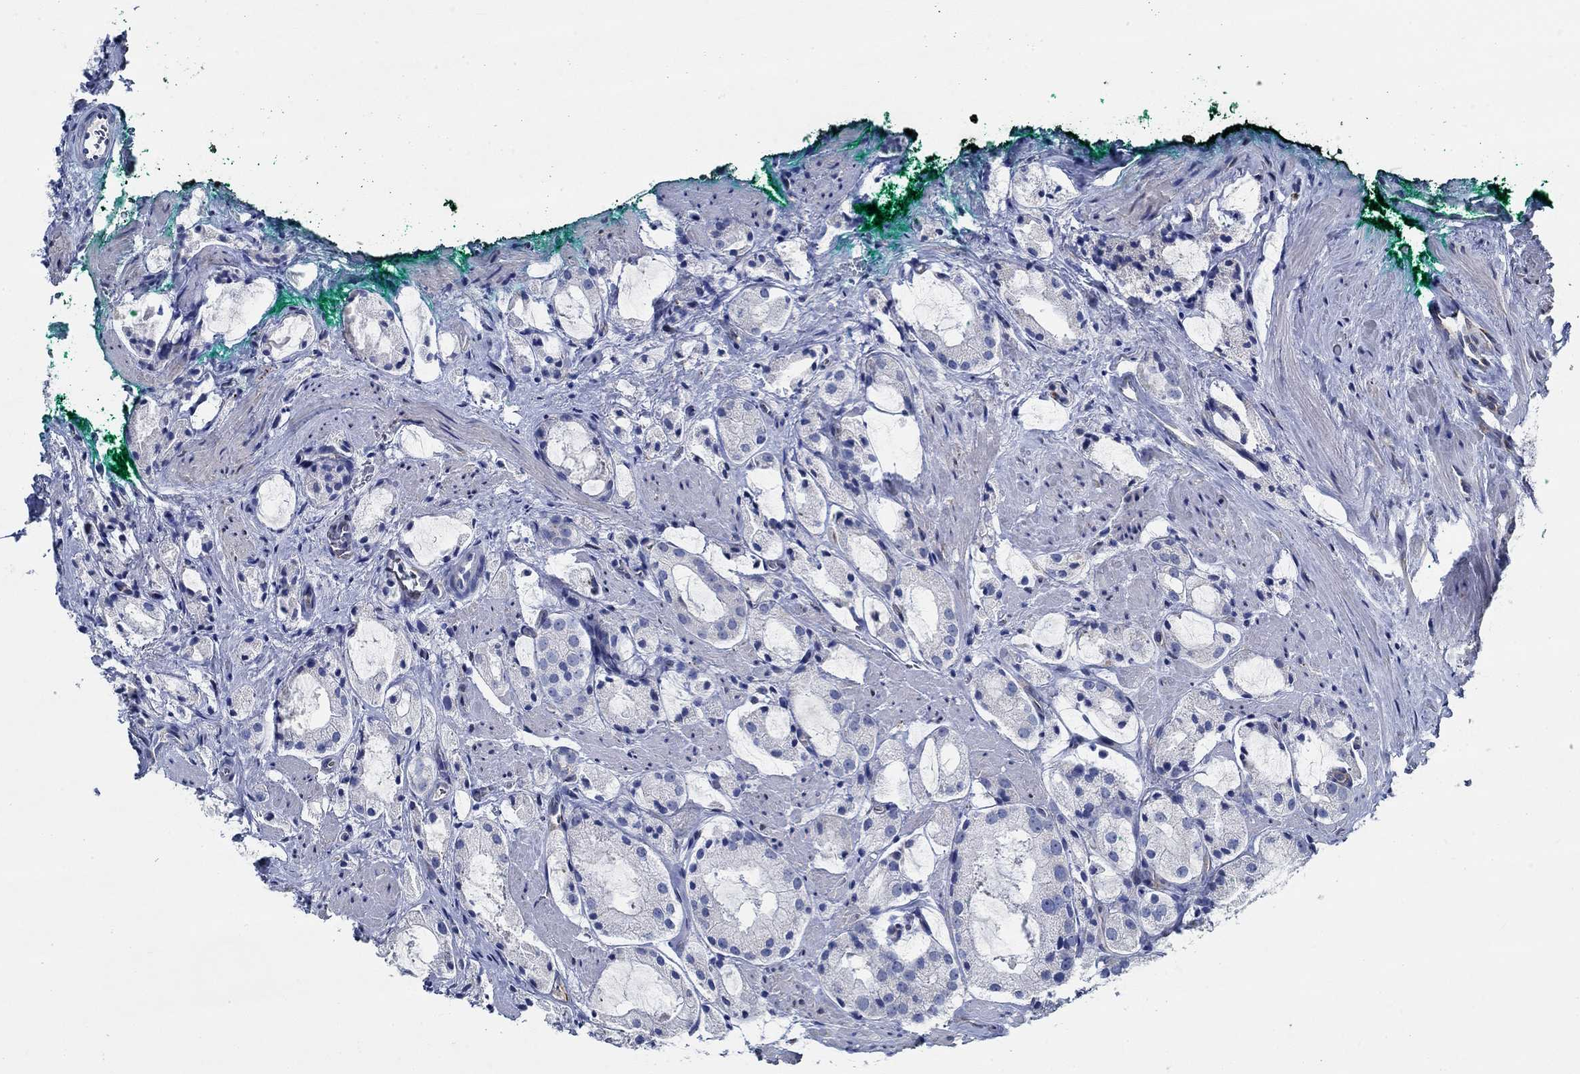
{"staining": {"intensity": "negative", "quantity": "none", "location": "none"}, "tissue": "prostate cancer", "cell_type": "Tumor cells", "image_type": "cancer", "snomed": [{"axis": "morphology", "description": "Adenocarcinoma, NOS"}, {"axis": "morphology", "description": "Adenocarcinoma, High grade"}, {"axis": "topography", "description": "Prostate"}], "caption": "Human prostate adenocarcinoma (high-grade) stained for a protein using IHC shows no expression in tumor cells.", "gene": "HECW2", "patient": {"sex": "male", "age": 64}}